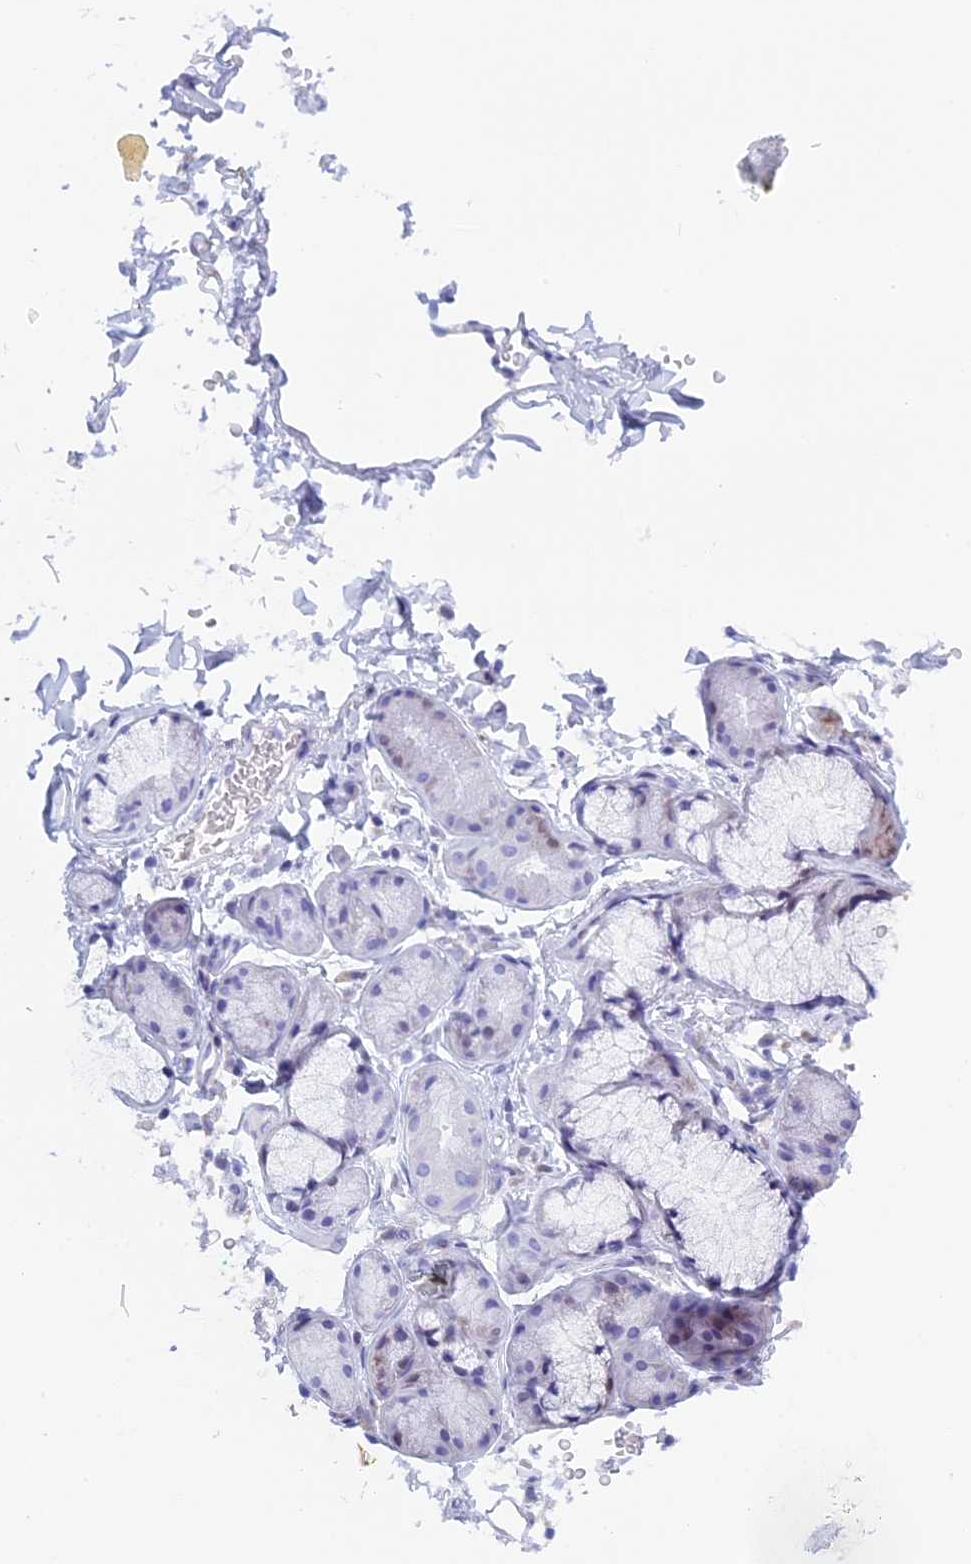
{"staining": {"intensity": "negative", "quantity": "none", "location": "none"}, "tissue": "adipose tissue", "cell_type": "Adipocytes", "image_type": "normal", "snomed": [{"axis": "morphology", "description": "Normal tissue, NOS"}, {"axis": "topography", "description": "Lymph node"}, {"axis": "topography", "description": "Bronchus"}], "caption": "Immunohistochemistry (IHC) histopathology image of normal human adipose tissue stained for a protein (brown), which shows no positivity in adipocytes. Nuclei are stained in blue.", "gene": "KCTD21", "patient": {"sex": "male", "age": 63}}